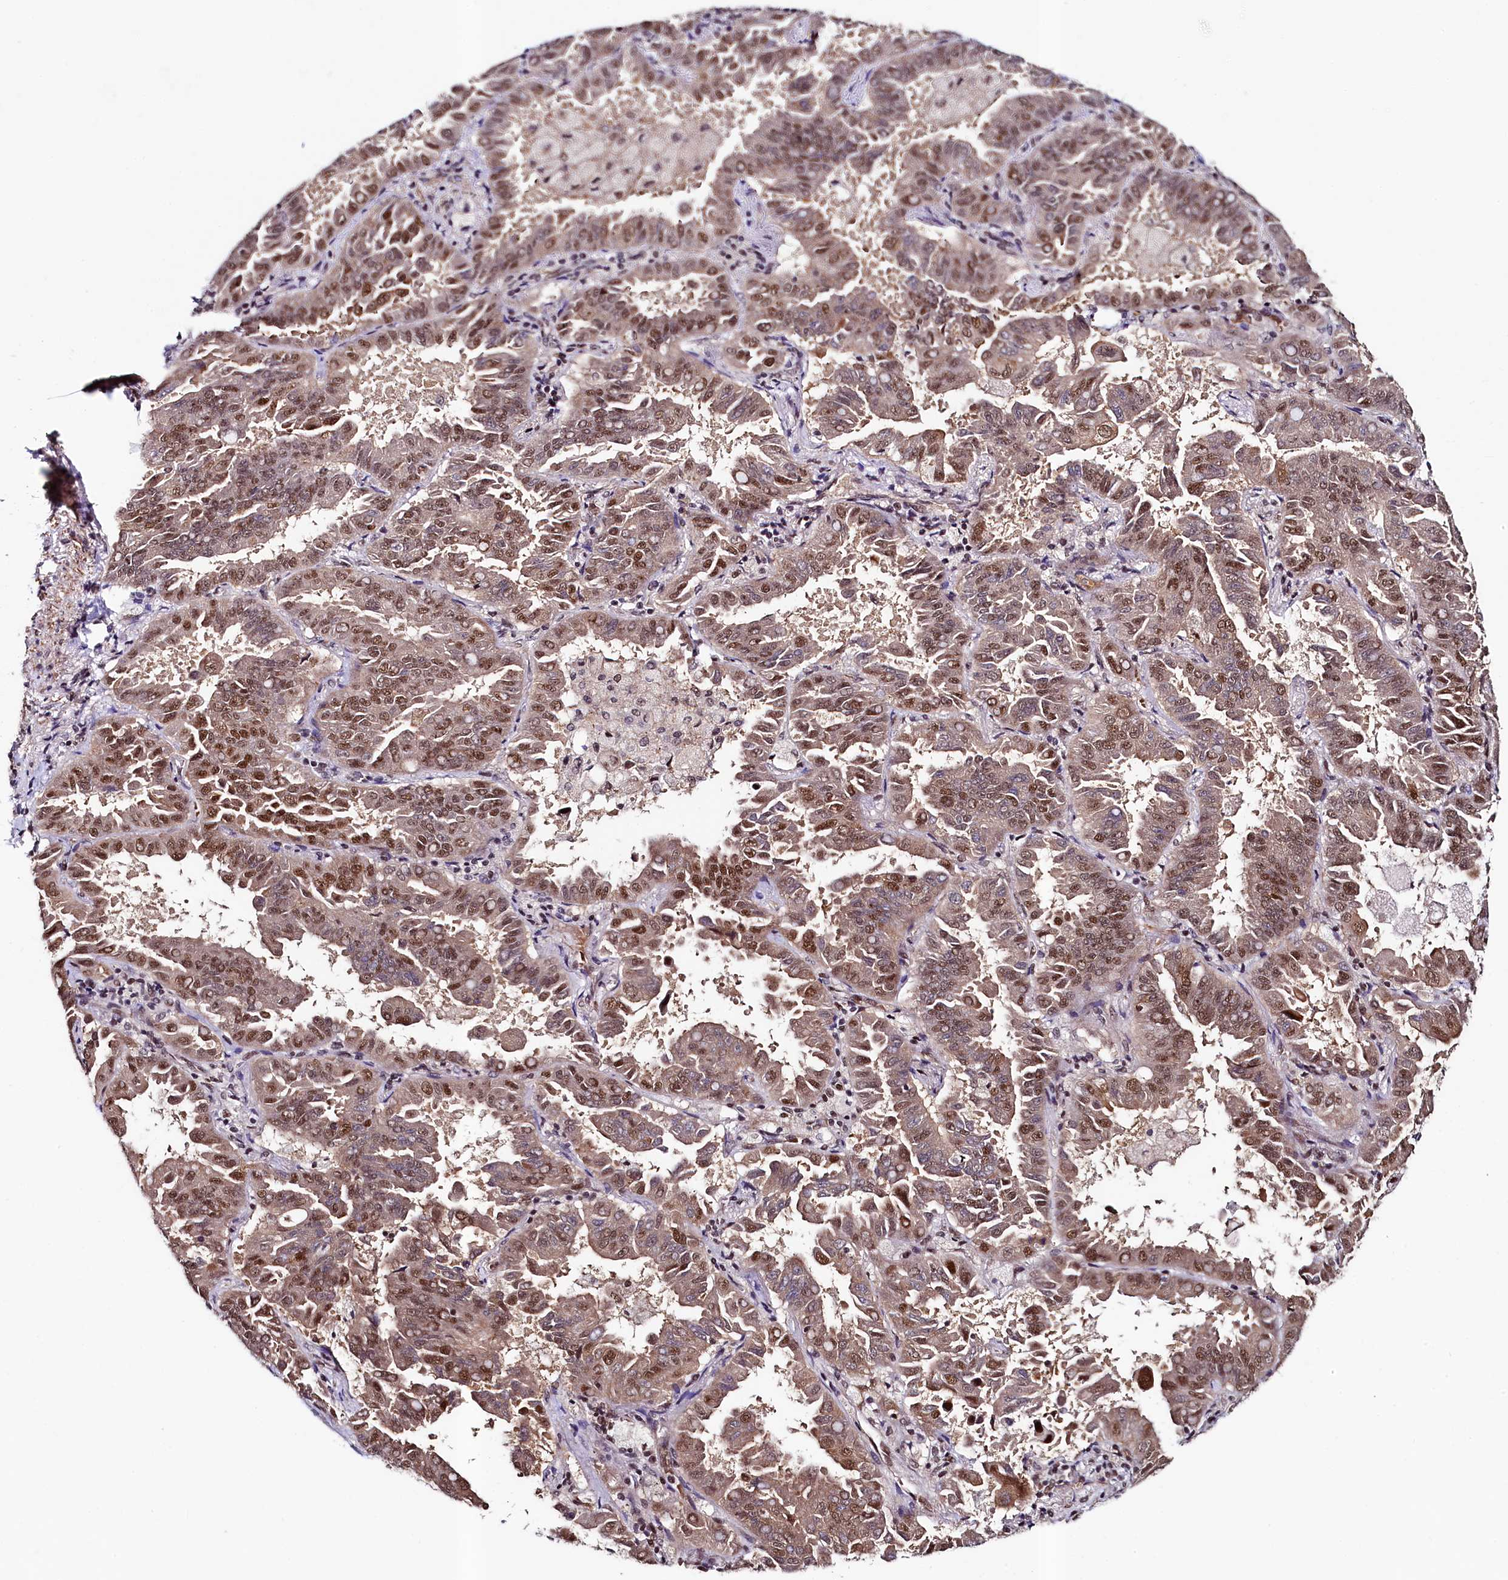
{"staining": {"intensity": "moderate", "quantity": ">75%", "location": "nuclear"}, "tissue": "lung cancer", "cell_type": "Tumor cells", "image_type": "cancer", "snomed": [{"axis": "morphology", "description": "Adenocarcinoma, NOS"}, {"axis": "topography", "description": "Lung"}], "caption": "There is medium levels of moderate nuclear expression in tumor cells of lung adenocarcinoma, as demonstrated by immunohistochemical staining (brown color).", "gene": "LEO1", "patient": {"sex": "male", "age": 64}}